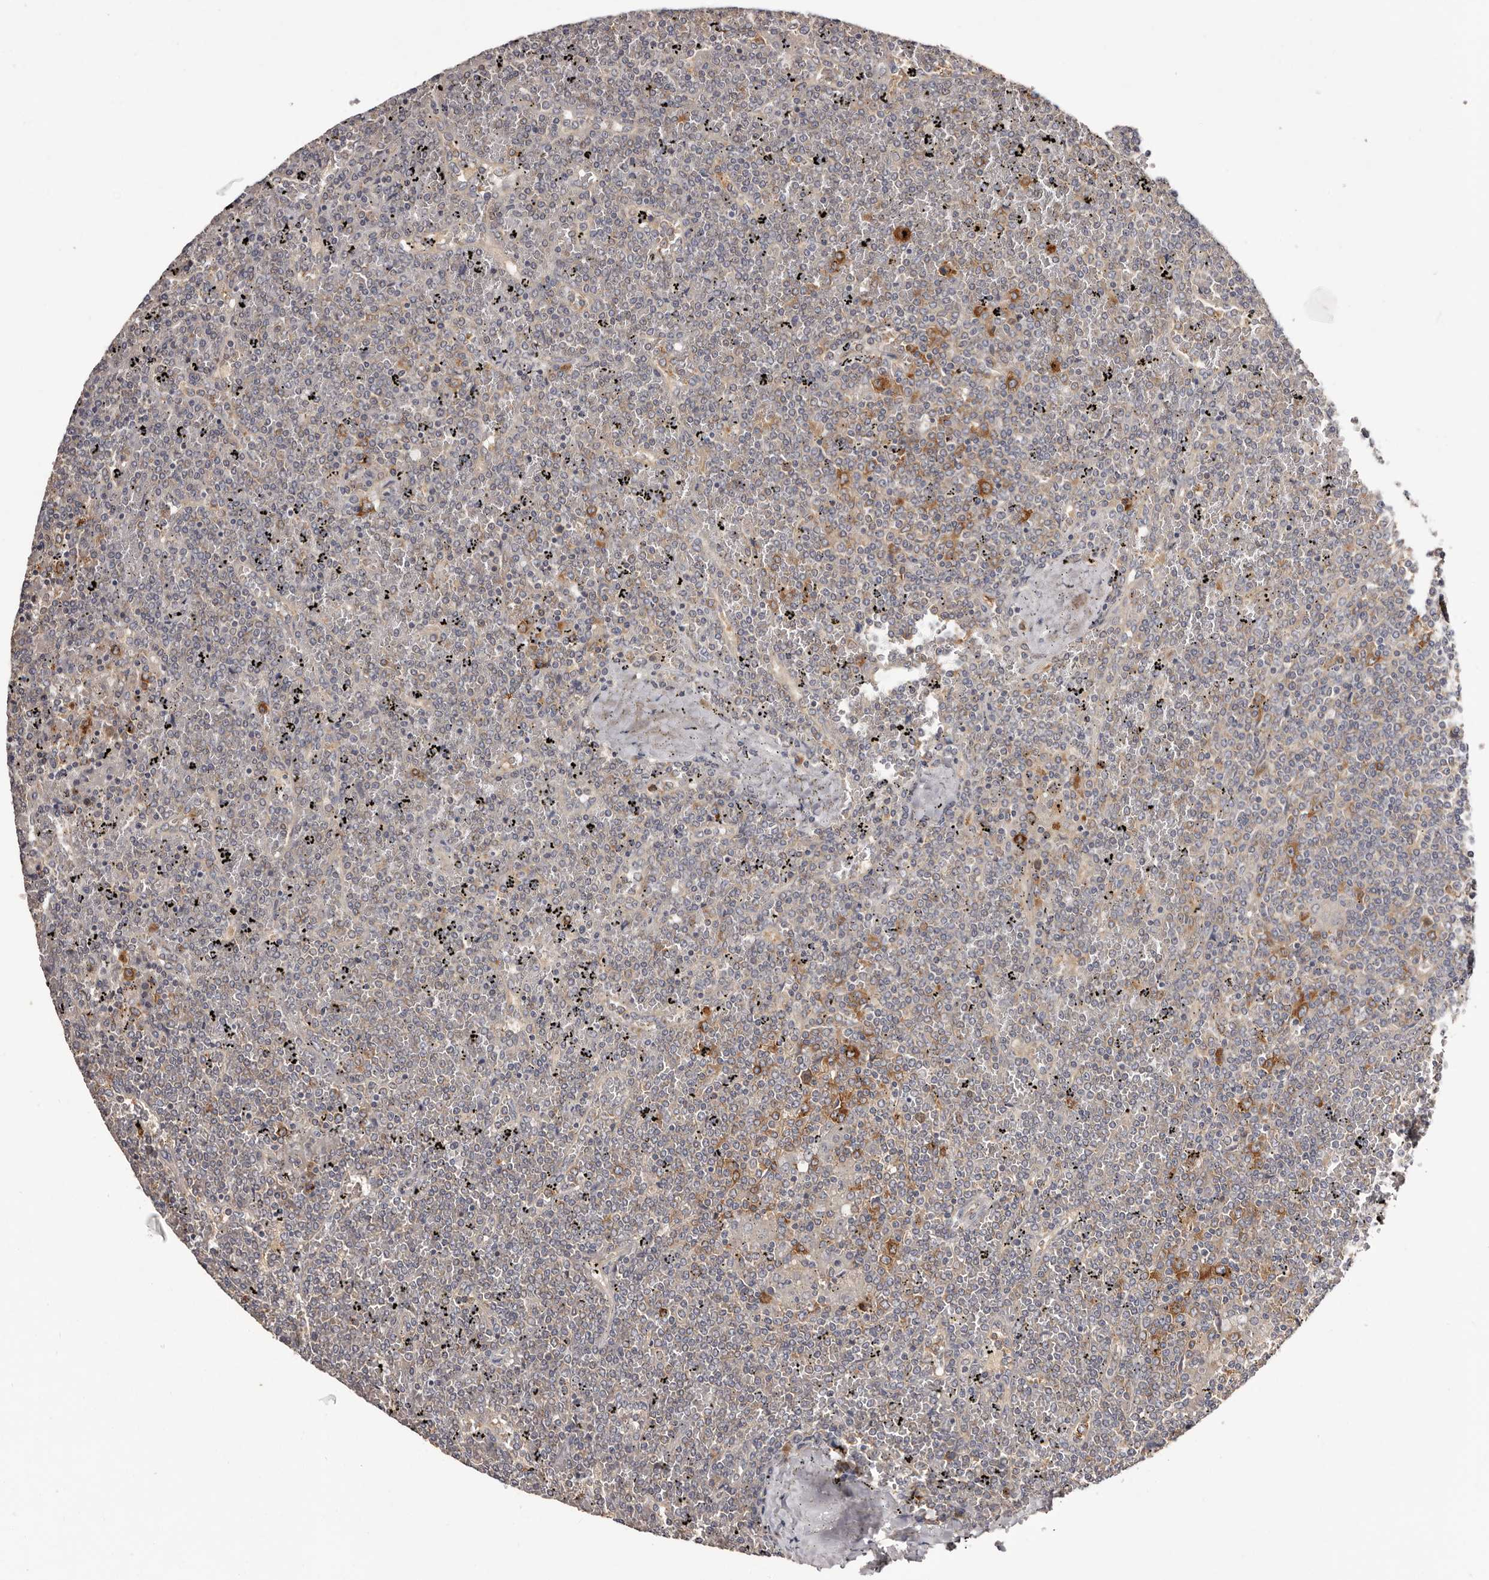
{"staining": {"intensity": "negative", "quantity": "none", "location": "none"}, "tissue": "lymphoma", "cell_type": "Tumor cells", "image_type": "cancer", "snomed": [{"axis": "morphology", "description": "Malignant lymphoma, non-Hodgkin's type, Low grade"}, {"axis": "topography", "description": "Spleen"}], "caption": "This is an IHC image of human lymphoma. There is no staining in tumor cells.", "gene": "LTV1", "patient": {"sex": "female", "age": 19}}